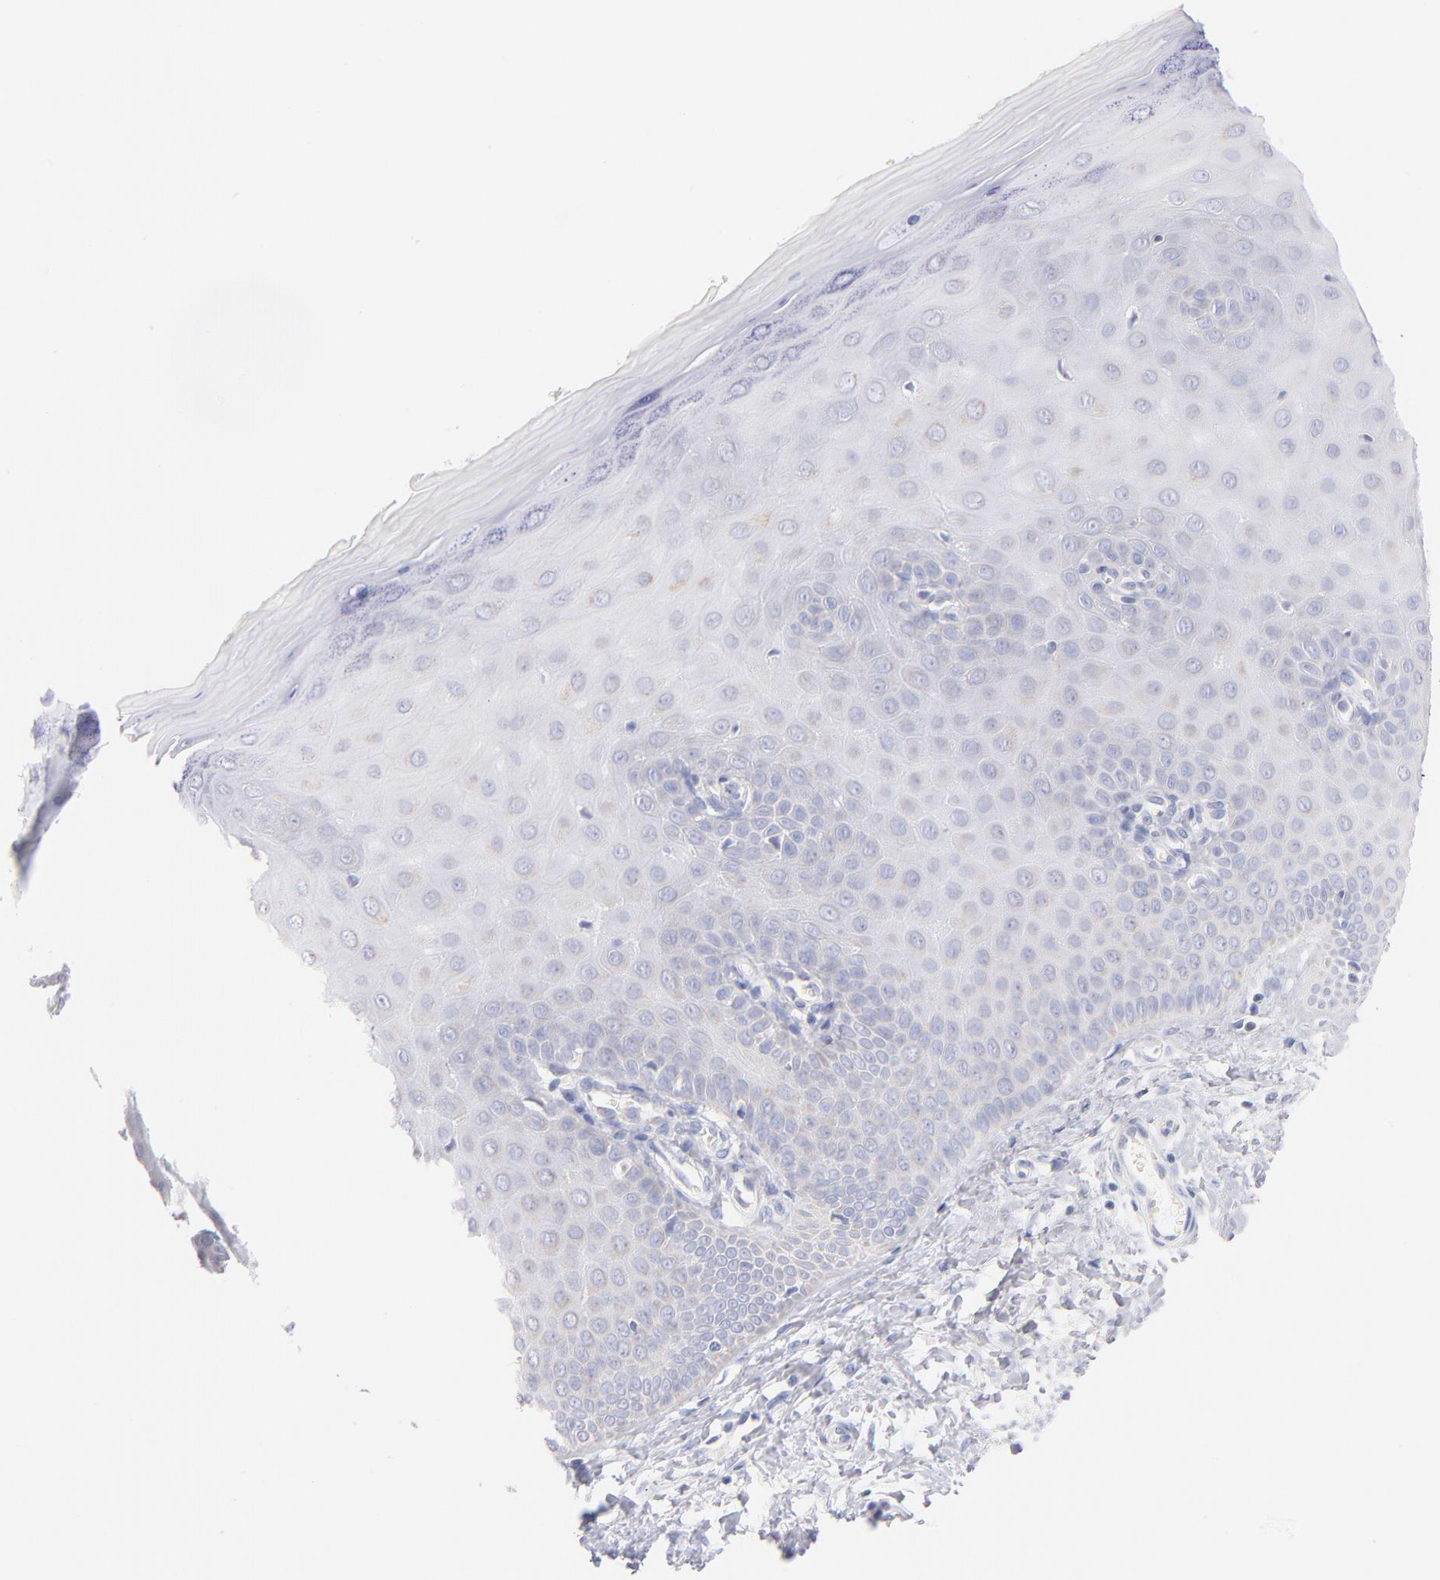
{"staining": {"intensity": "weak", "quantity": ">75%", "location": "cytoplasmic/membranous"}, "tissue": "cervix", "cell_type": "Glandular cells", "image_type": "normal", "snomed": [{"axis": "morphology", "description": "Normal tissue, NOS"}, {"axis": "topography", "description": "Cervix"}], "caption": "Immunohistochemical staining of benign human cervix reveals low levels of weak cytoplasmic/membranous positivity in approximately >75% of glandular cells.", "gene": "AIFM1", "patient": {"sex": "female", "age": 55}}